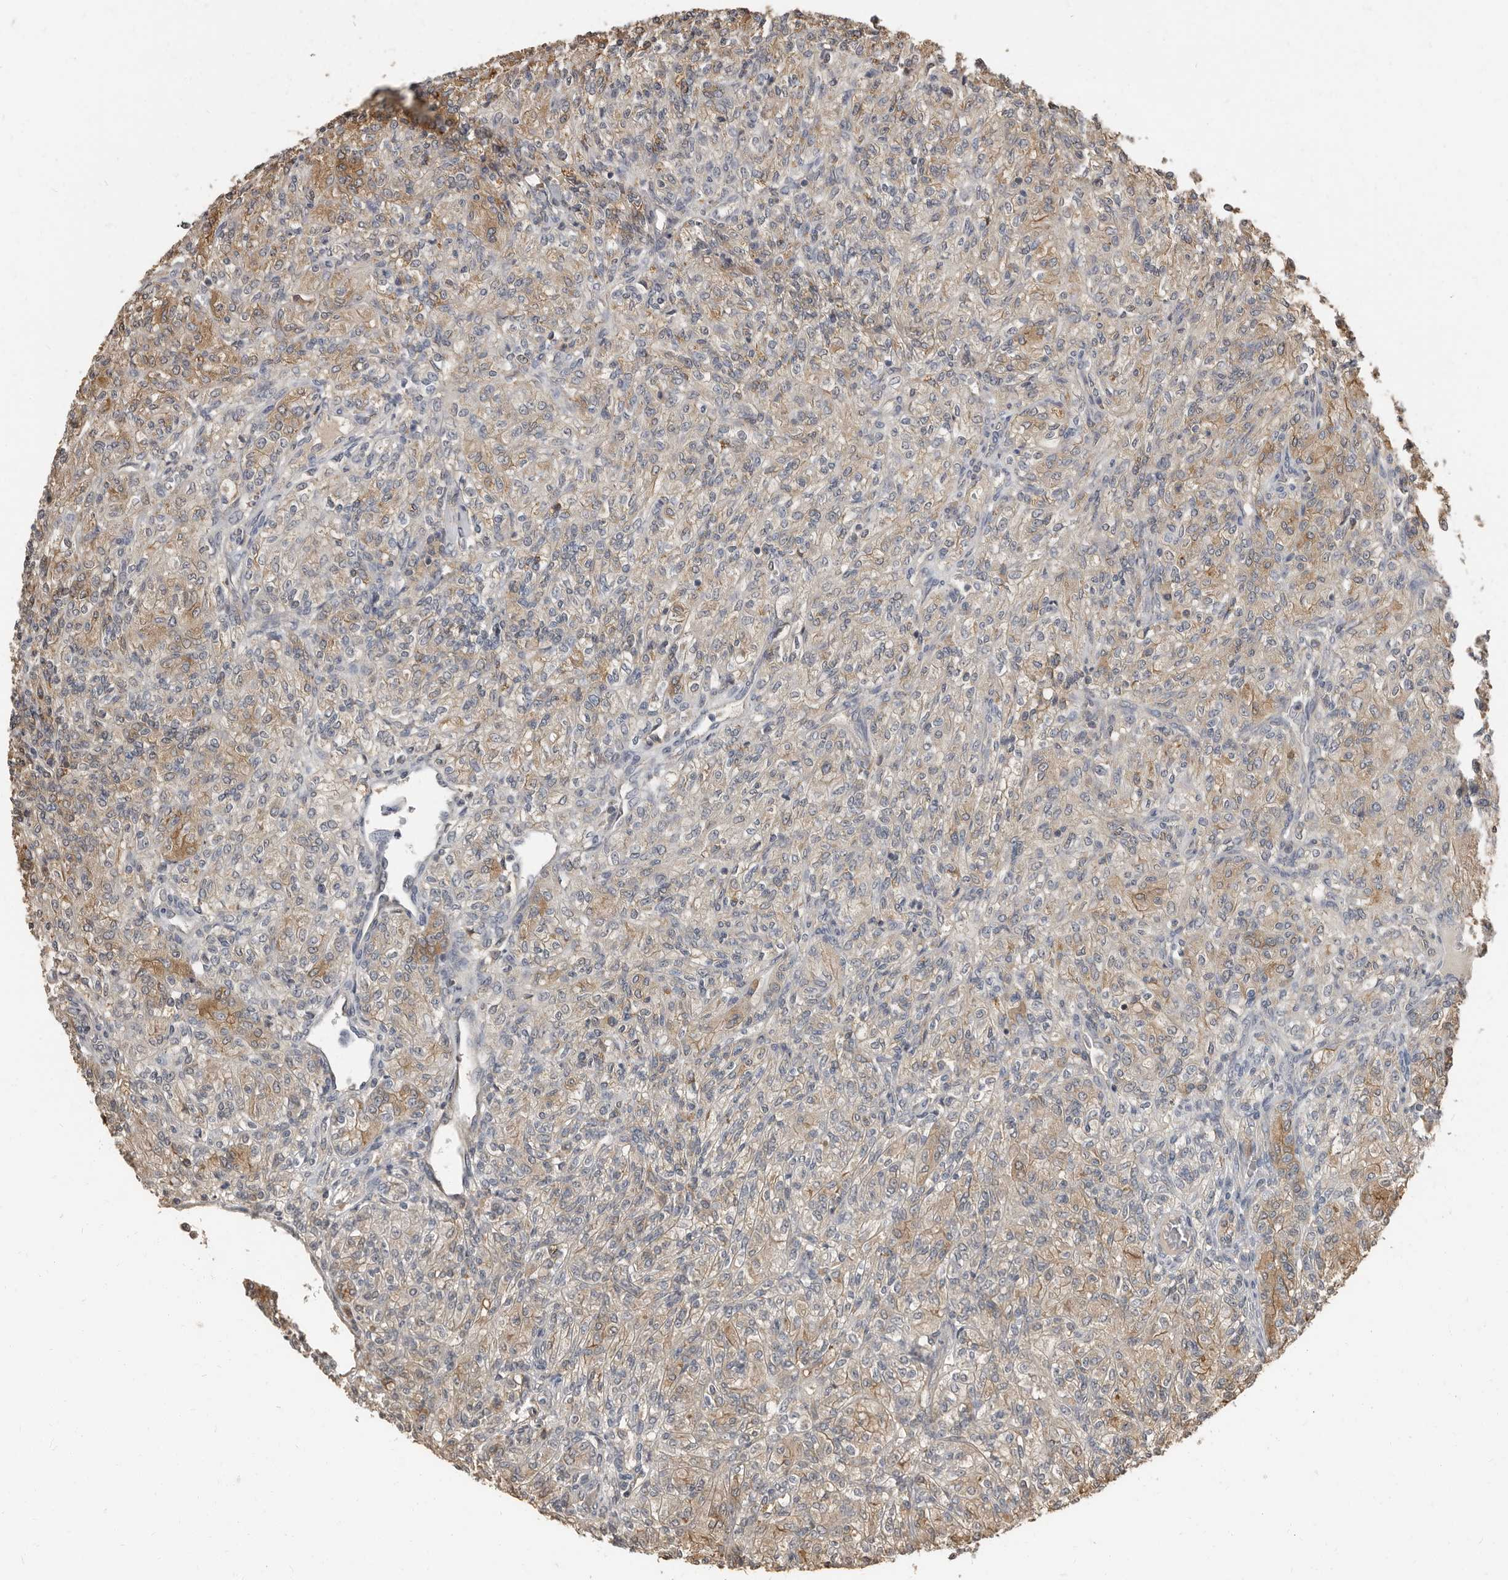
{"staining": {"intensity": "weak", "quantity": ">75%", "location": "cytoplasmic/membranous"}, "tissue": "renal cancer", "cell_type": "Tumor cells", "image_type": "cancer", "snomed": [{"axis": "morphology", "description": "Adenocarcinoma, NOS"}, {"axis": "topography", "description": "Kidney"}], "caption": "This is a micrograph of immunohistochemistry (IHC) staining of renal adenocarcinoma, which shows weak staining in the cytoplasmic/membranous of tumor cells.", "gene": "KCNJ8", "patient": {"sex": "male", "age": 77}}